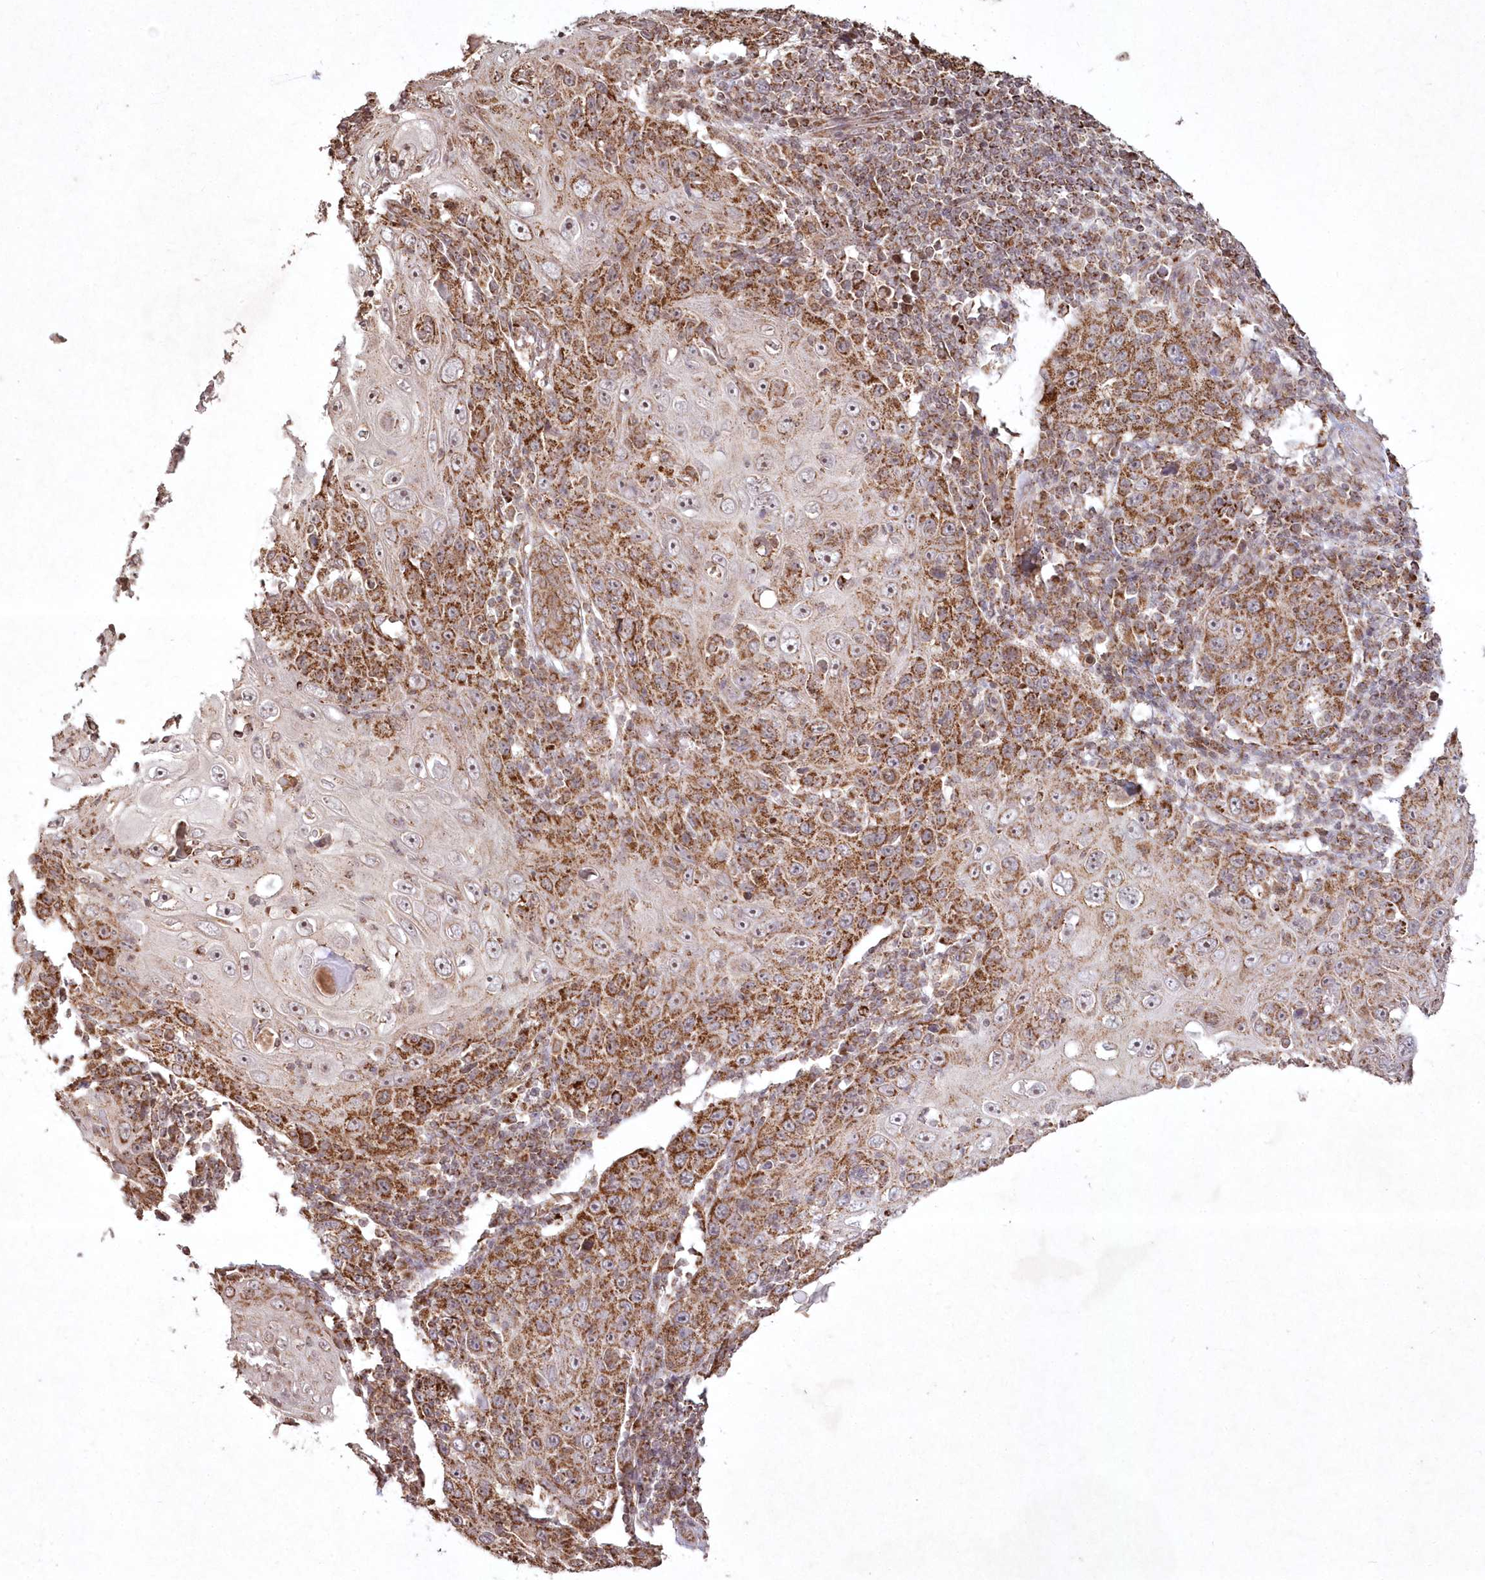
{"staining": {"intensity": "strong", "quantity": ">75%", "location": "cytoplasmic/membranous"}, "tissue": "skin cancer", "cell_type": "Tumor cells", "image_type": "cancer", "snomed": [{"axis": "morphology", "description": "Squamous cell carcinoma, NOS"}, {"axis": "topography", "description": "Skin"}], "caption": "Immunohistochemistry of human skin cancer displays high levels of strong cytoplasmic/membranous expression in approximately >75% of tumor cells. (DAB (3,3'-diaminobenzidine) = brown stain, brightfield microscopy at high magnification).", "gene": "LRPPRC", "patient": {"sex": "female", "age": 88}}